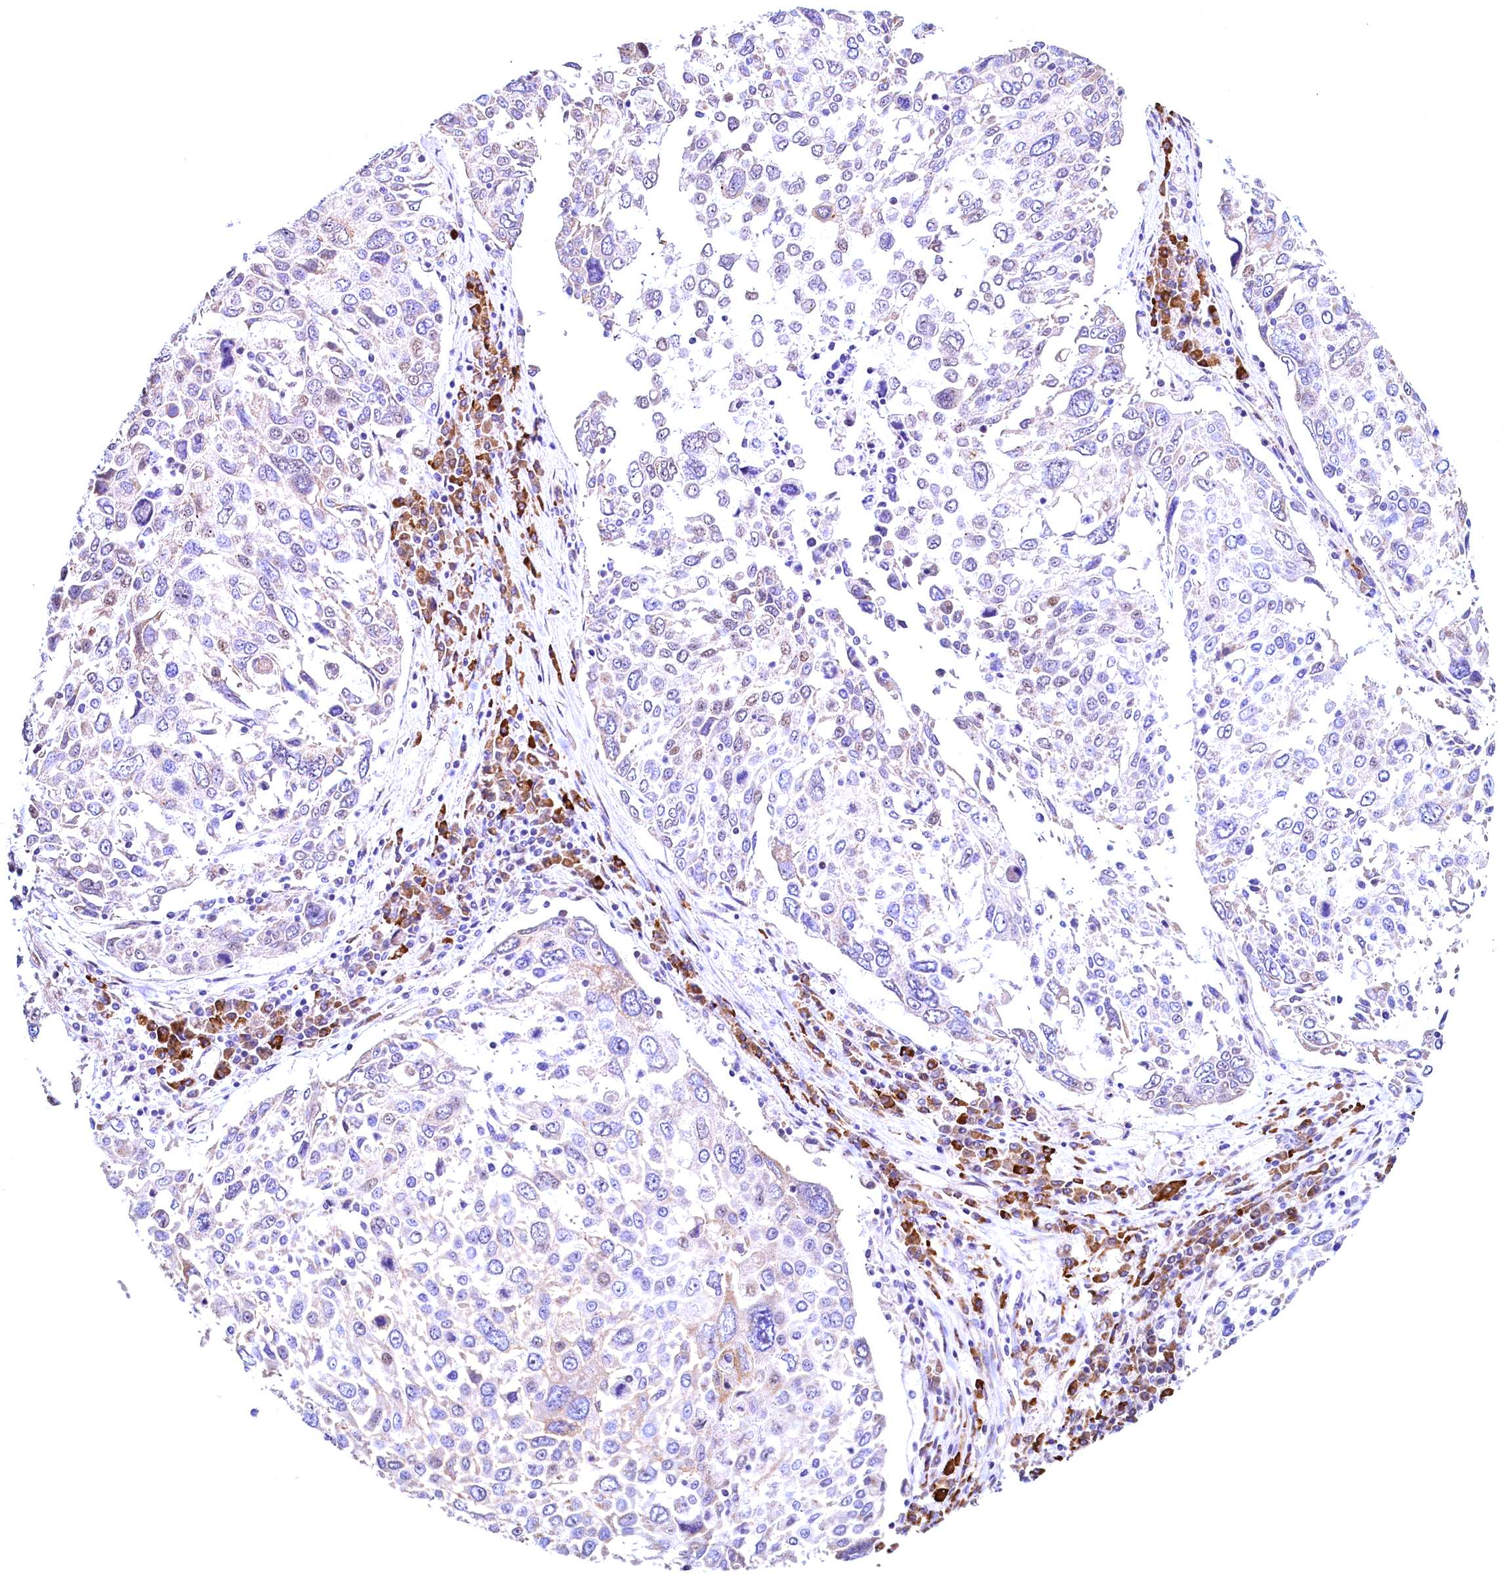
{"staining": {"intensity": "weak", "quantity": "<25%", "location": "cytoplasmic/membranous"}, "tissue": "lung cancer", "cell_type": "Tumor cells", "image_type": "cancer", "snomed": [{"axis": "morphology", "description": "Squamous cell carcinoma, NOS"}, {"axis": "topography", "description": "Lung"}], "caption": "An immunohistochemistry (IHC) image of lung cancer (squamous cell carcinoma) is shown. There is no staining in tumor cells of lung cancer (squamous cell carcinoma).", "gene": "RBFA", "patient": {"sex": "male", "age": 65}}